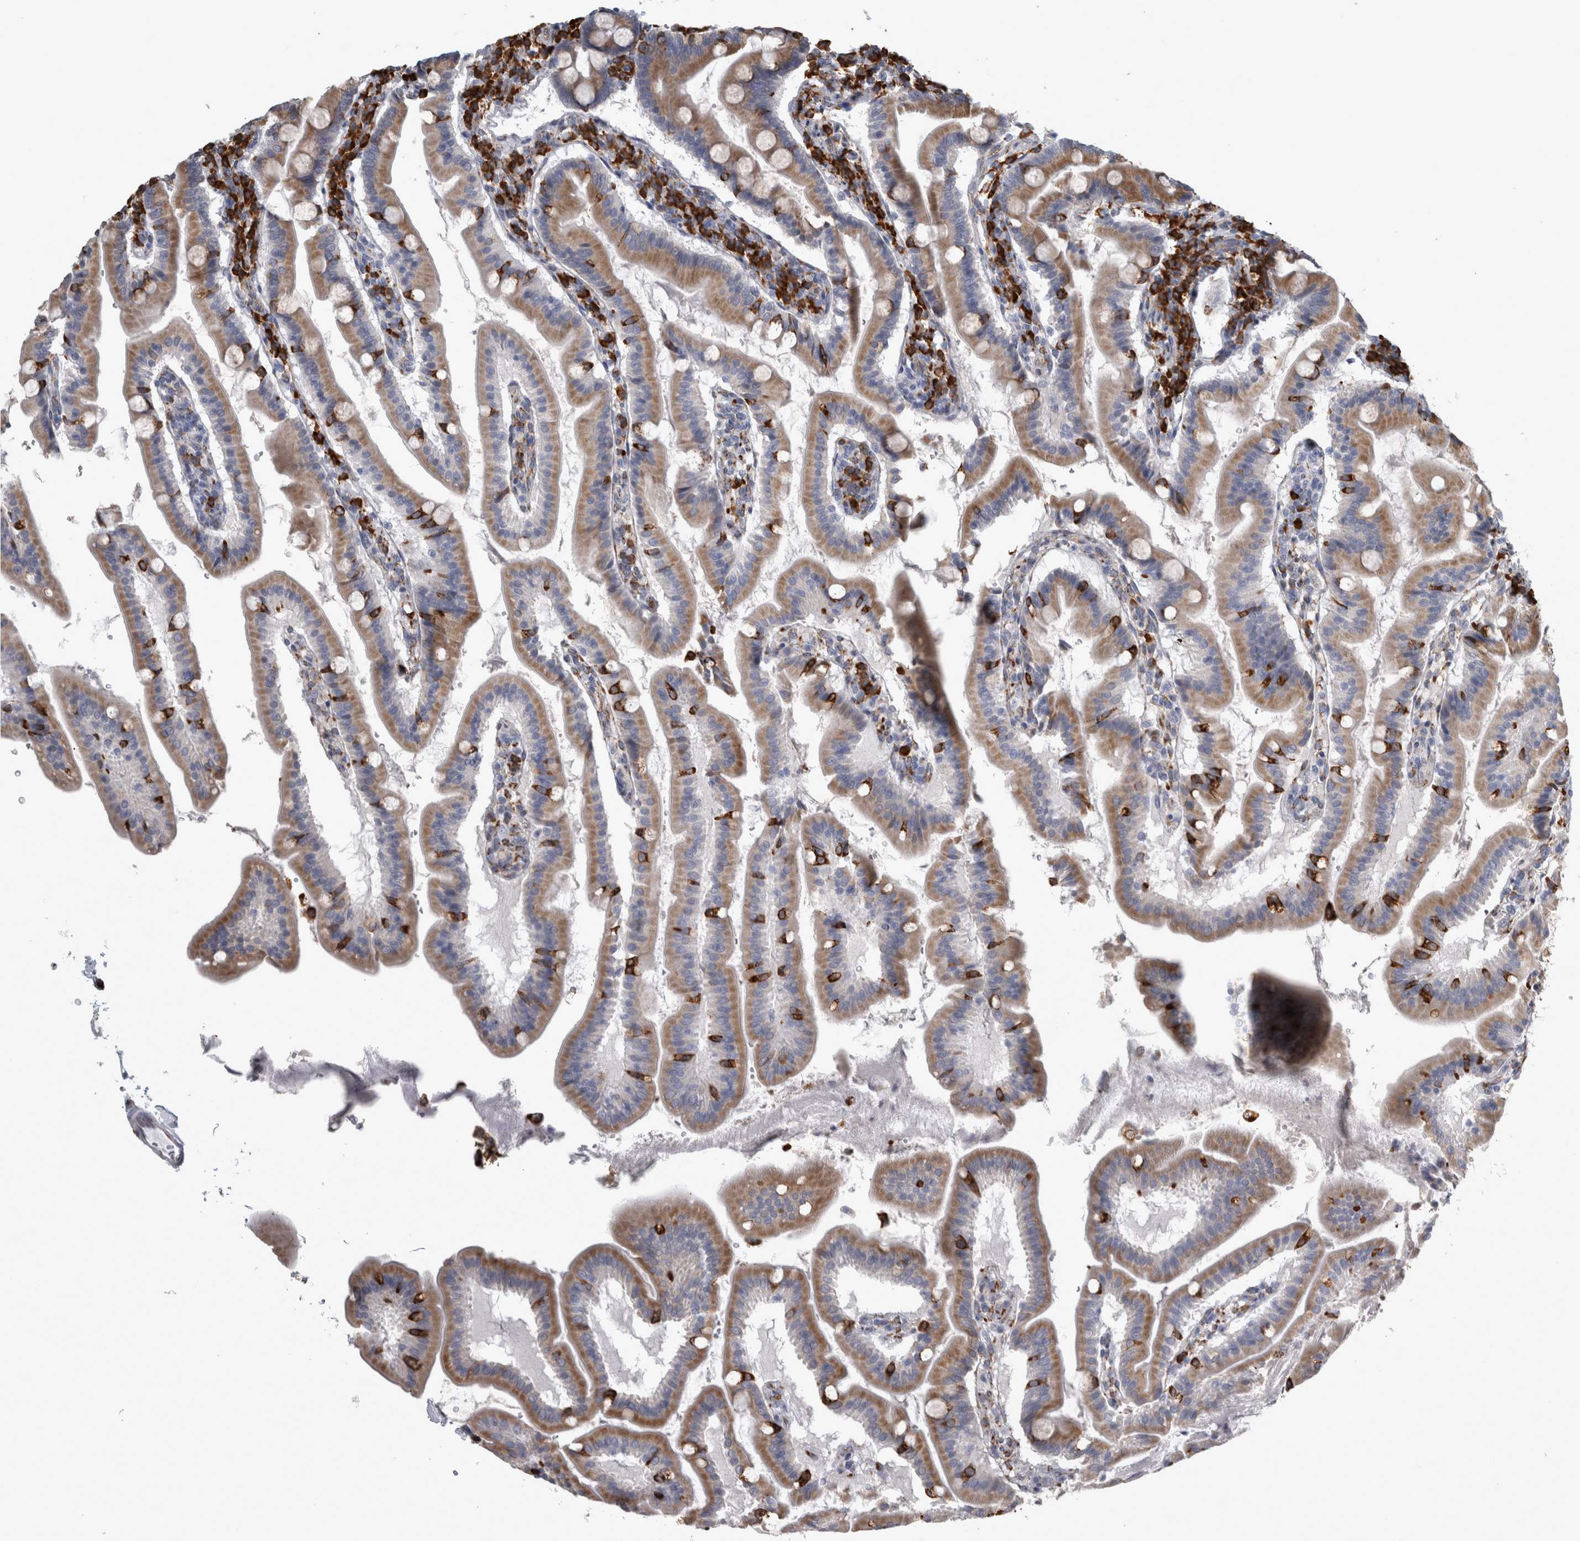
{"staining": {"intensity": "moderate", "quantity": ">75%", "location": "cytoplasmic/membranous"}, "tissue": "duodenum", "cell_type": "Glandular cells", "image_type": "normal", "snomed": [{"axis": "morphology", "description": "Normal tissue, NOS"}, {"axis": "morphology", "description": "Adenocarcinoma, NOS"}, {"axis": "topography", "description": "Pancreas"}, {"axis": "topography", "description": "Duodenum"}], "caption": "IHC staining of benign duodenum, which reveals medium levels of moderate cytoplasmic/membranous expression in approximately >75% of glandular cells indicating moderate cytoplasmic/membranous protein staining. The staining was performed using DAB (brown) for protein detection and nuclei were counterstained in hematoxylin (blue).", "gene": "FHIP2B", "patient": {"sex": "male", "age": 50}}